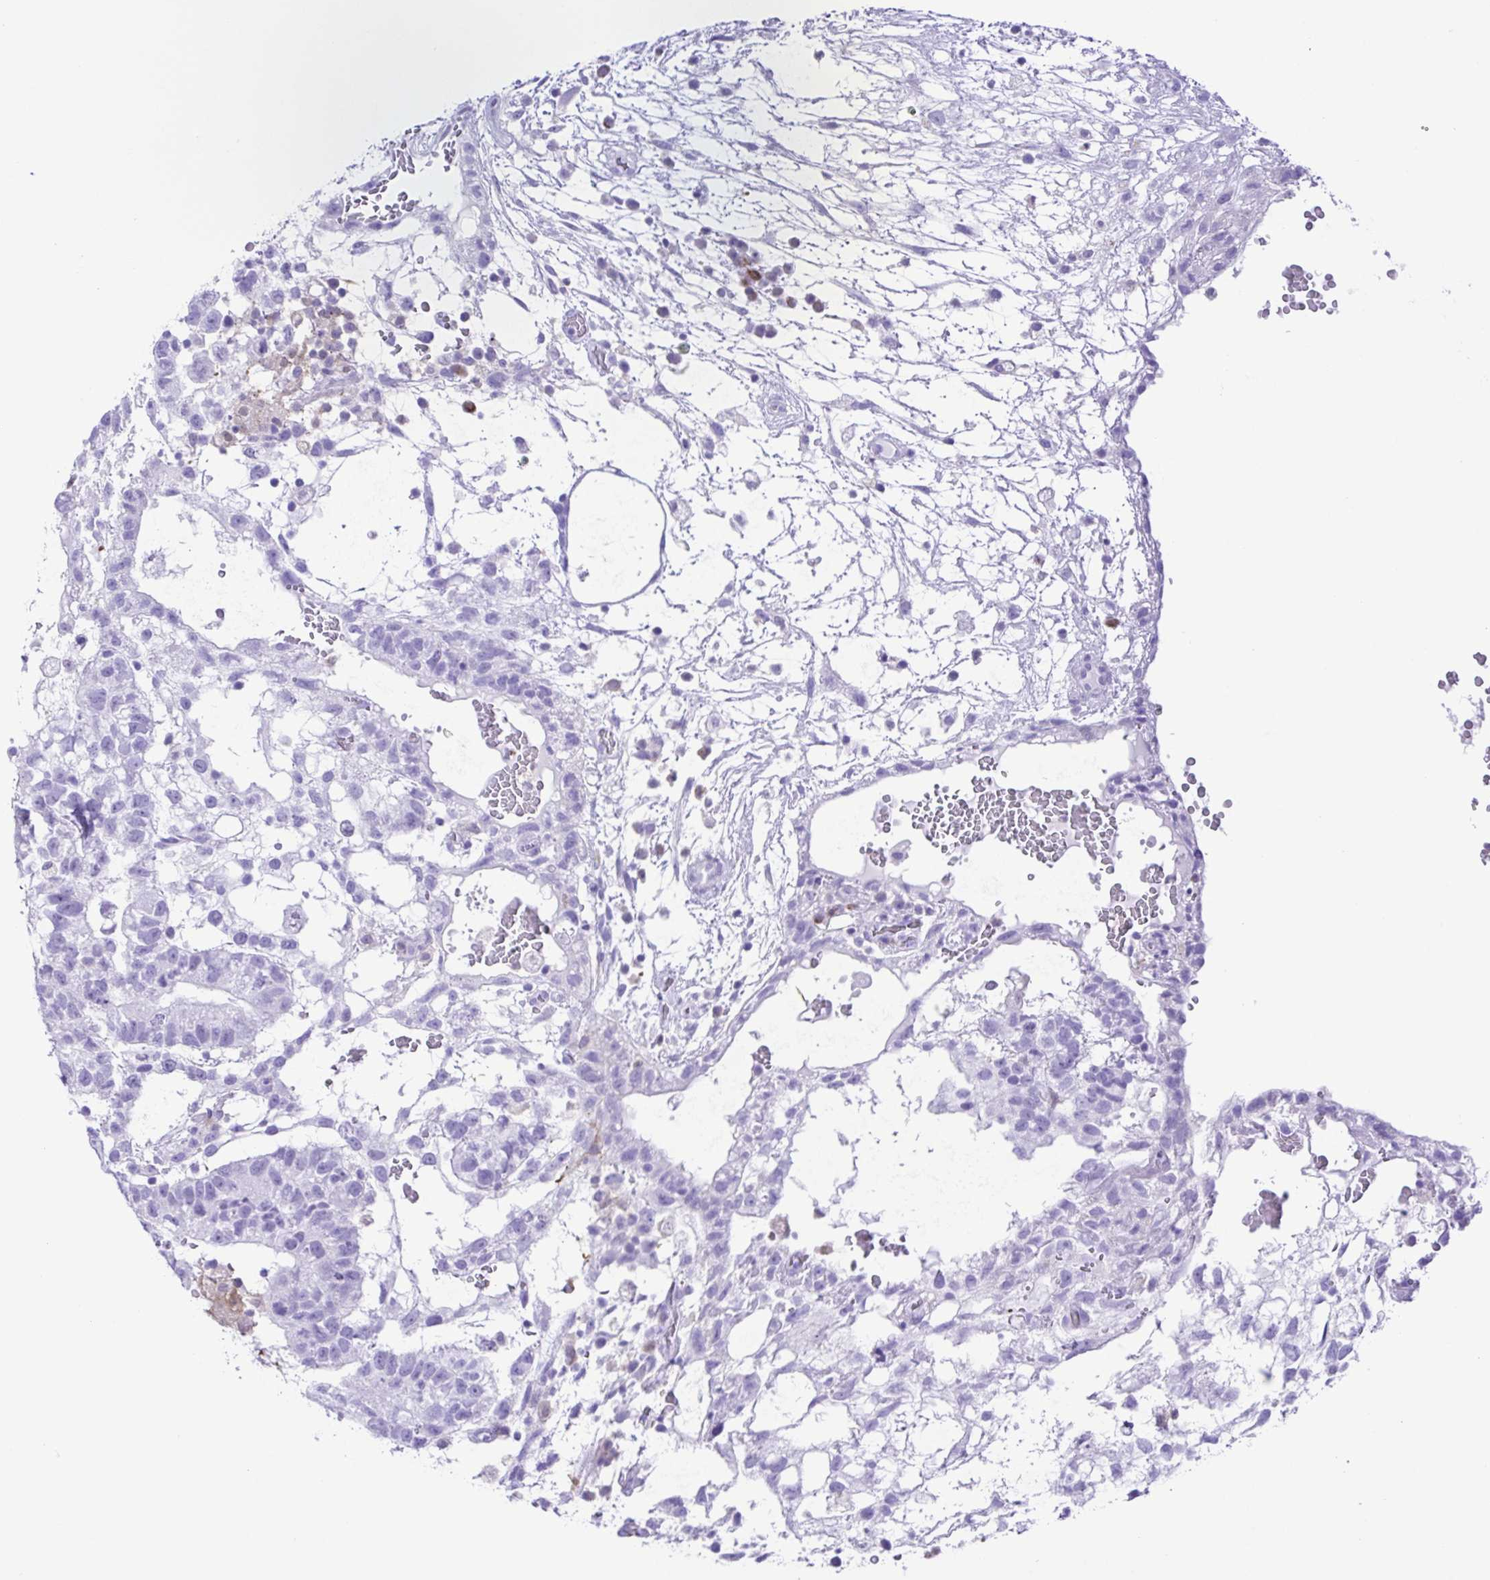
{"staining": {"intensity": "negative", "quantity": "none", "location": "none"}, "tissue": "testis cancer", "cell_type": "Tumor cells", "image_type": "cancer", "snomed": [{"axis": "morphology", "description": "Normal tissue, NOS"}, {"axis": "morphology", "description": "Carcinoma, Embryonal, NOS"}, {"axis": "topography", "description": "Testis"}], "caption": "This is a micrograph of IHC staining of testis cancer, which shows no positivity in tumor cells.", "gene": "GPR17", "patient": {"sex": "male", "age": 32}}